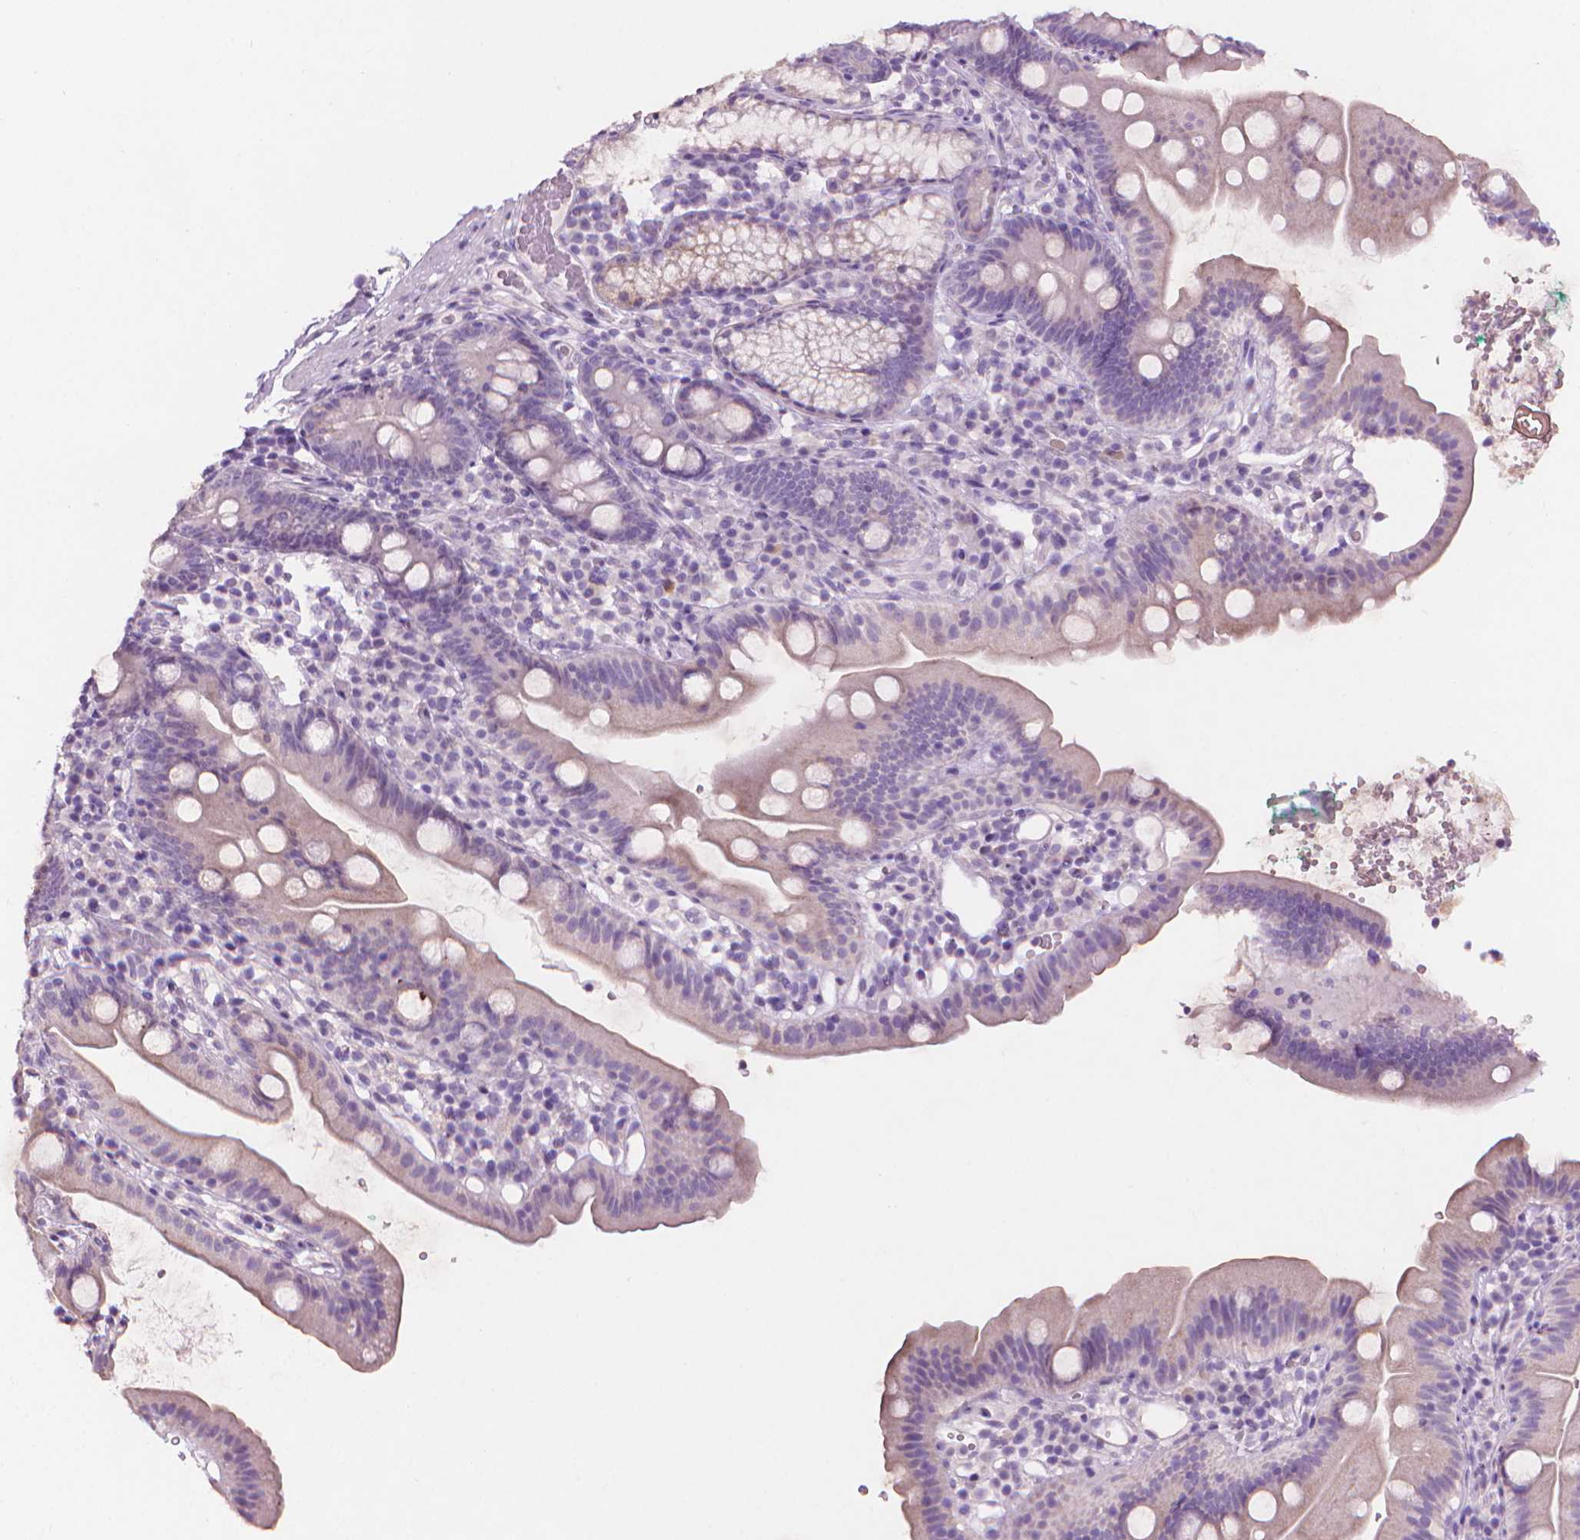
{"staining": {"intensity": "negative", "quantity": "none", "location": "none"}, "tissue": "duodenum", "cell_type": "Glandular cells", "image_type": "normal", "snomed": [{"axis": "morphology", "description": "Normal tissue, NOS"}, {"axis": "topography", "description": "Duodenum"}], "caption": "The immunohistochemistry micrograph has no significant expression in glandular cells of duodenum. (Stains: DAB IHC with hematoxylin counter stain, Microscopy: brightfield microscopy at high magnification).", "gene": "MLANA", "patient": {"sex": "female", "age": 67}}